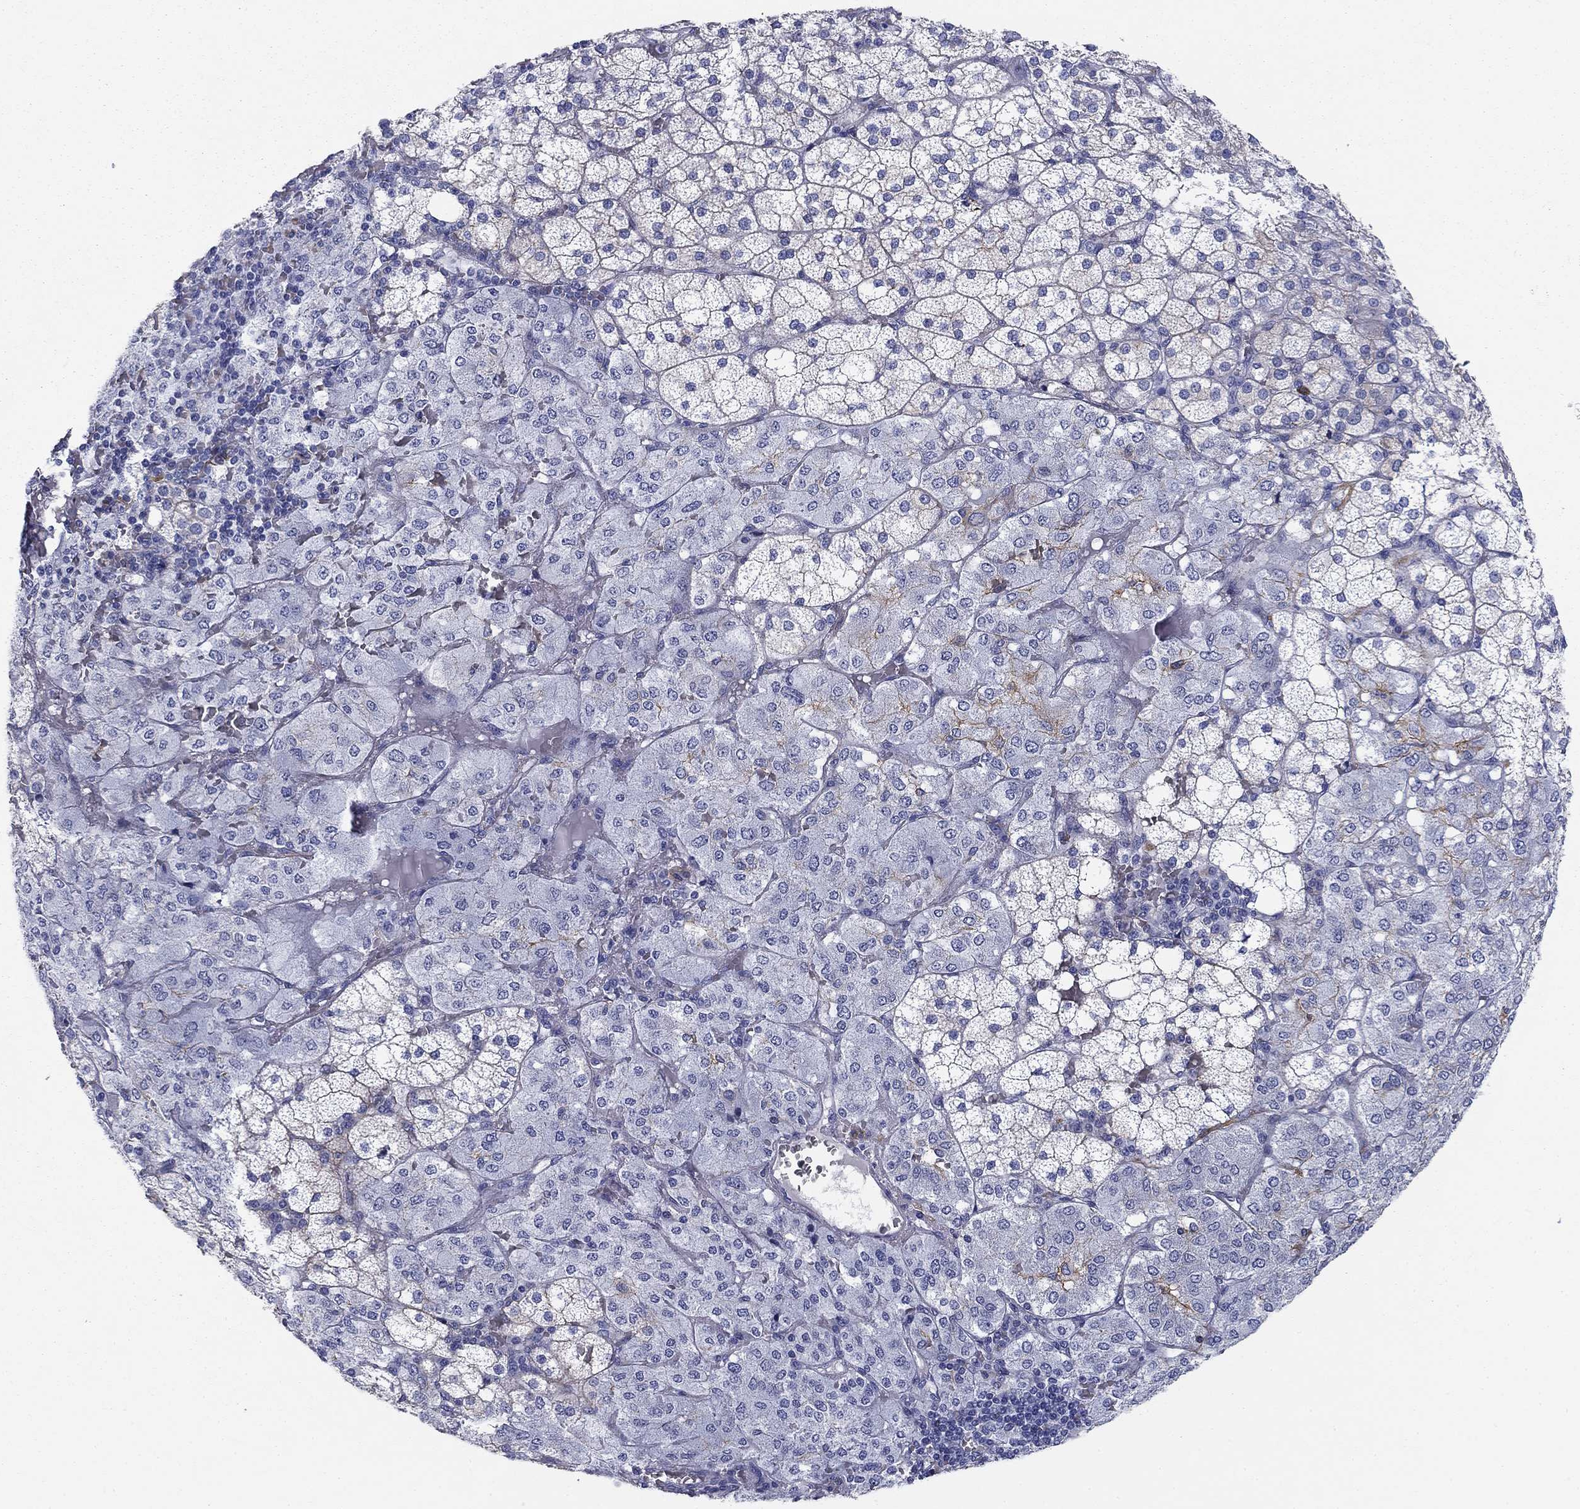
{"staining": {"intensity": "weak", "quantity": "<25%", "location": "cytoplasmic/membranous"}, "tissue": "adrenal gland", "cell_type": "Glandular cells", "image_type": "normal", "snomed": [{"axis": "morphology", "description": "Normal tissue, NOS"}, {"axis": "topography", "description": "Adrenal gland"}], "caption": "Protein analysis of unremarkable adrenal gland shows no significant expression in glandular cells.", "gene": "GPC1", "patient": {"sex": "male", "age": 53}}